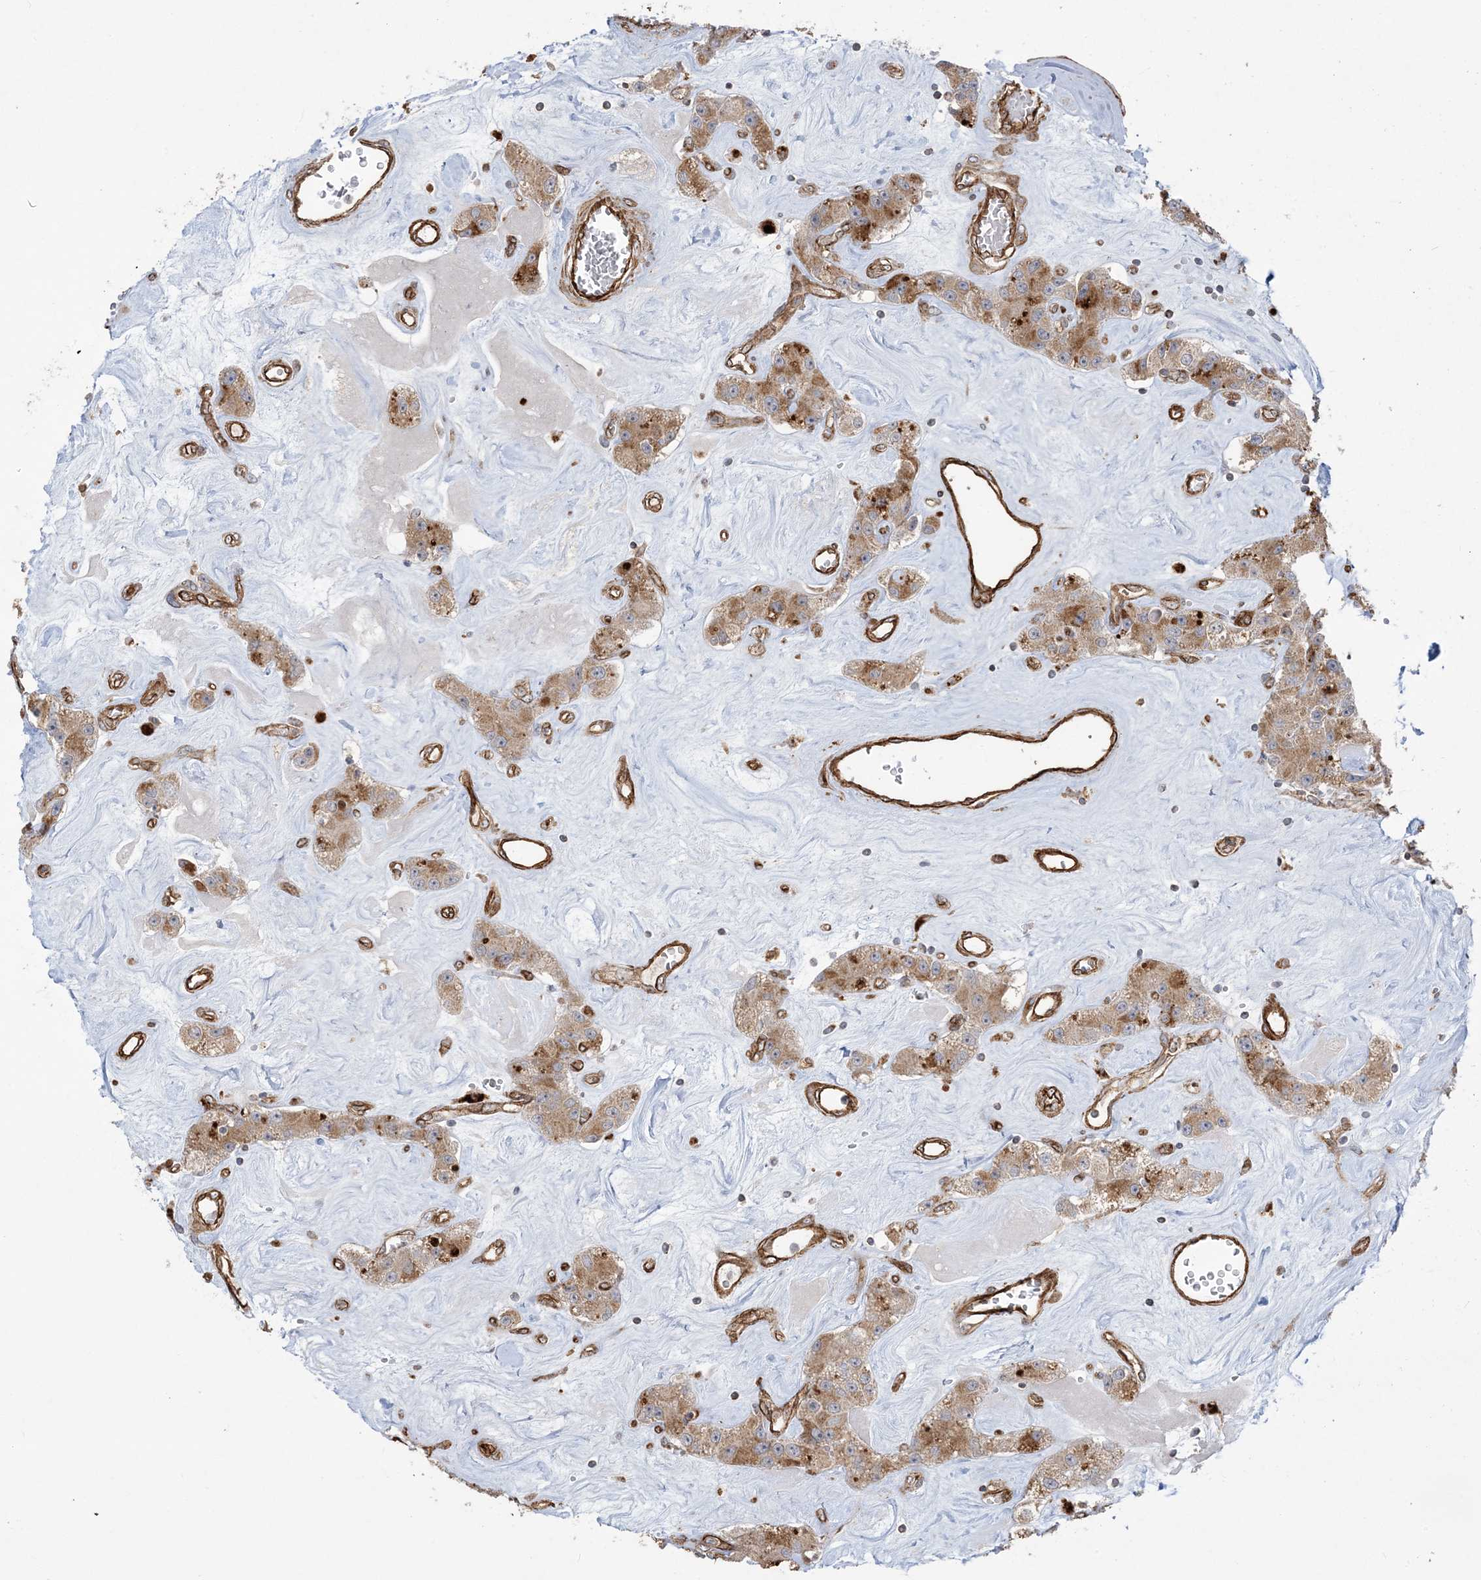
{"staining": {"intensity": "moderate", "quantity": ">75%", "location": "cytoplasmic/membranous"}, "tissue": "carcinoid", "cell_type": "Tumor cells", "image_type": "cancer", "snomed": [{"axis": "morphology", "description": "Carcinoid, malignant, NOS"}, {"axis": "topography", "description": "Pancreas"}], "caption": "Malignant carcinoid stained with immunohistochemistry displays moderate cytoplasmic/membranous staining in about >75% of tumor cells. (IHC, brightfield microscopy, high magnification).", "gene": "AGA", "patient": {"sex": "male", "age": 41}}